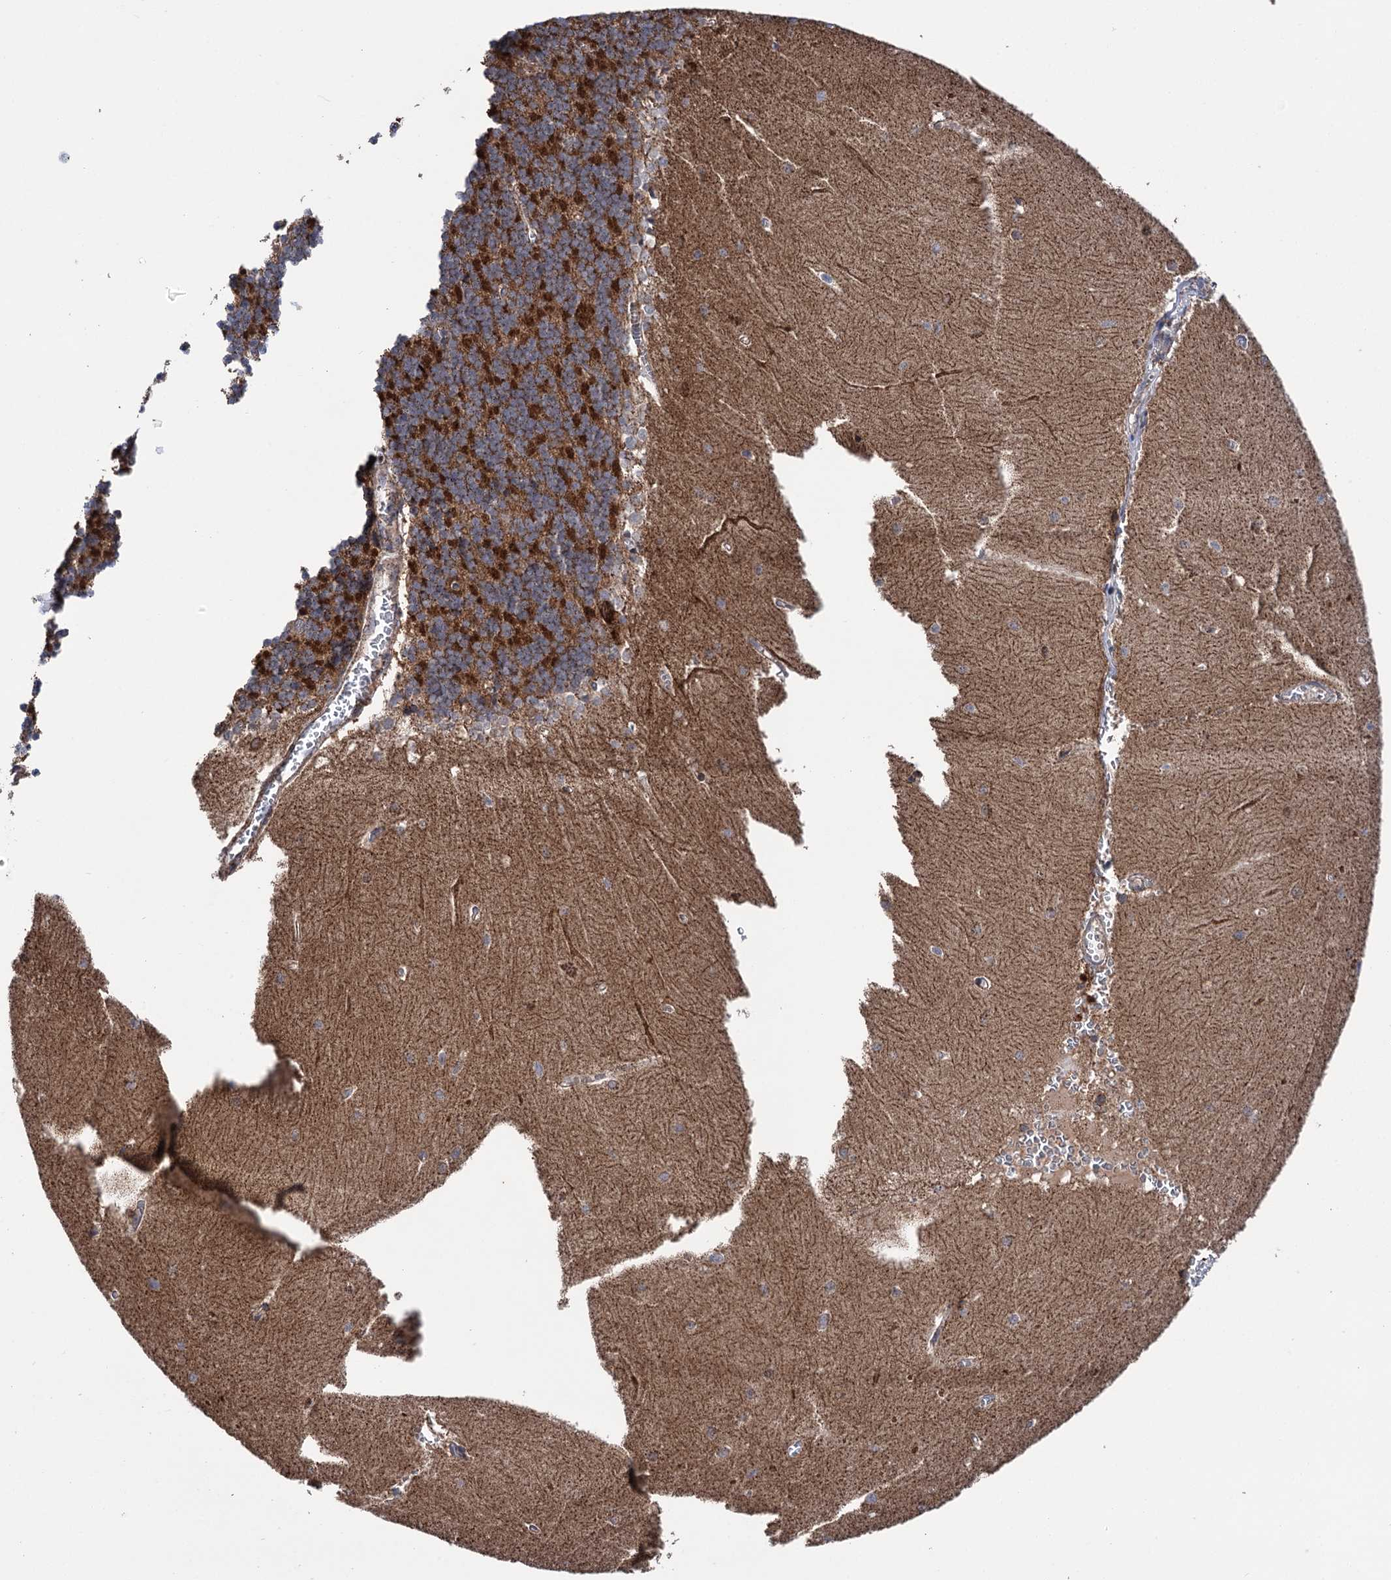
{"staining": {"intensity": "strong", "quantity": "25%-75%", "location": "cytoplasmic/membranous"}, "tissue": "cerebellum", "cell_type": "Cells in granular layer", "image_type": "normal", "snomed": [{"axis": "morphology", "description": "Normal tissue, NOS"}, {"axis": "topography", "description": "Cerebellum"}], "caption": "The immunohistochemical stain shows strong cytoplasmic/membranous positivity in cells in granular layer of normal cerebellum. (Brightfield microscopy of DAB IHC at high magnification).", "gene": "SUCLA2", "patient": {"sex": "male", "age": 37}}